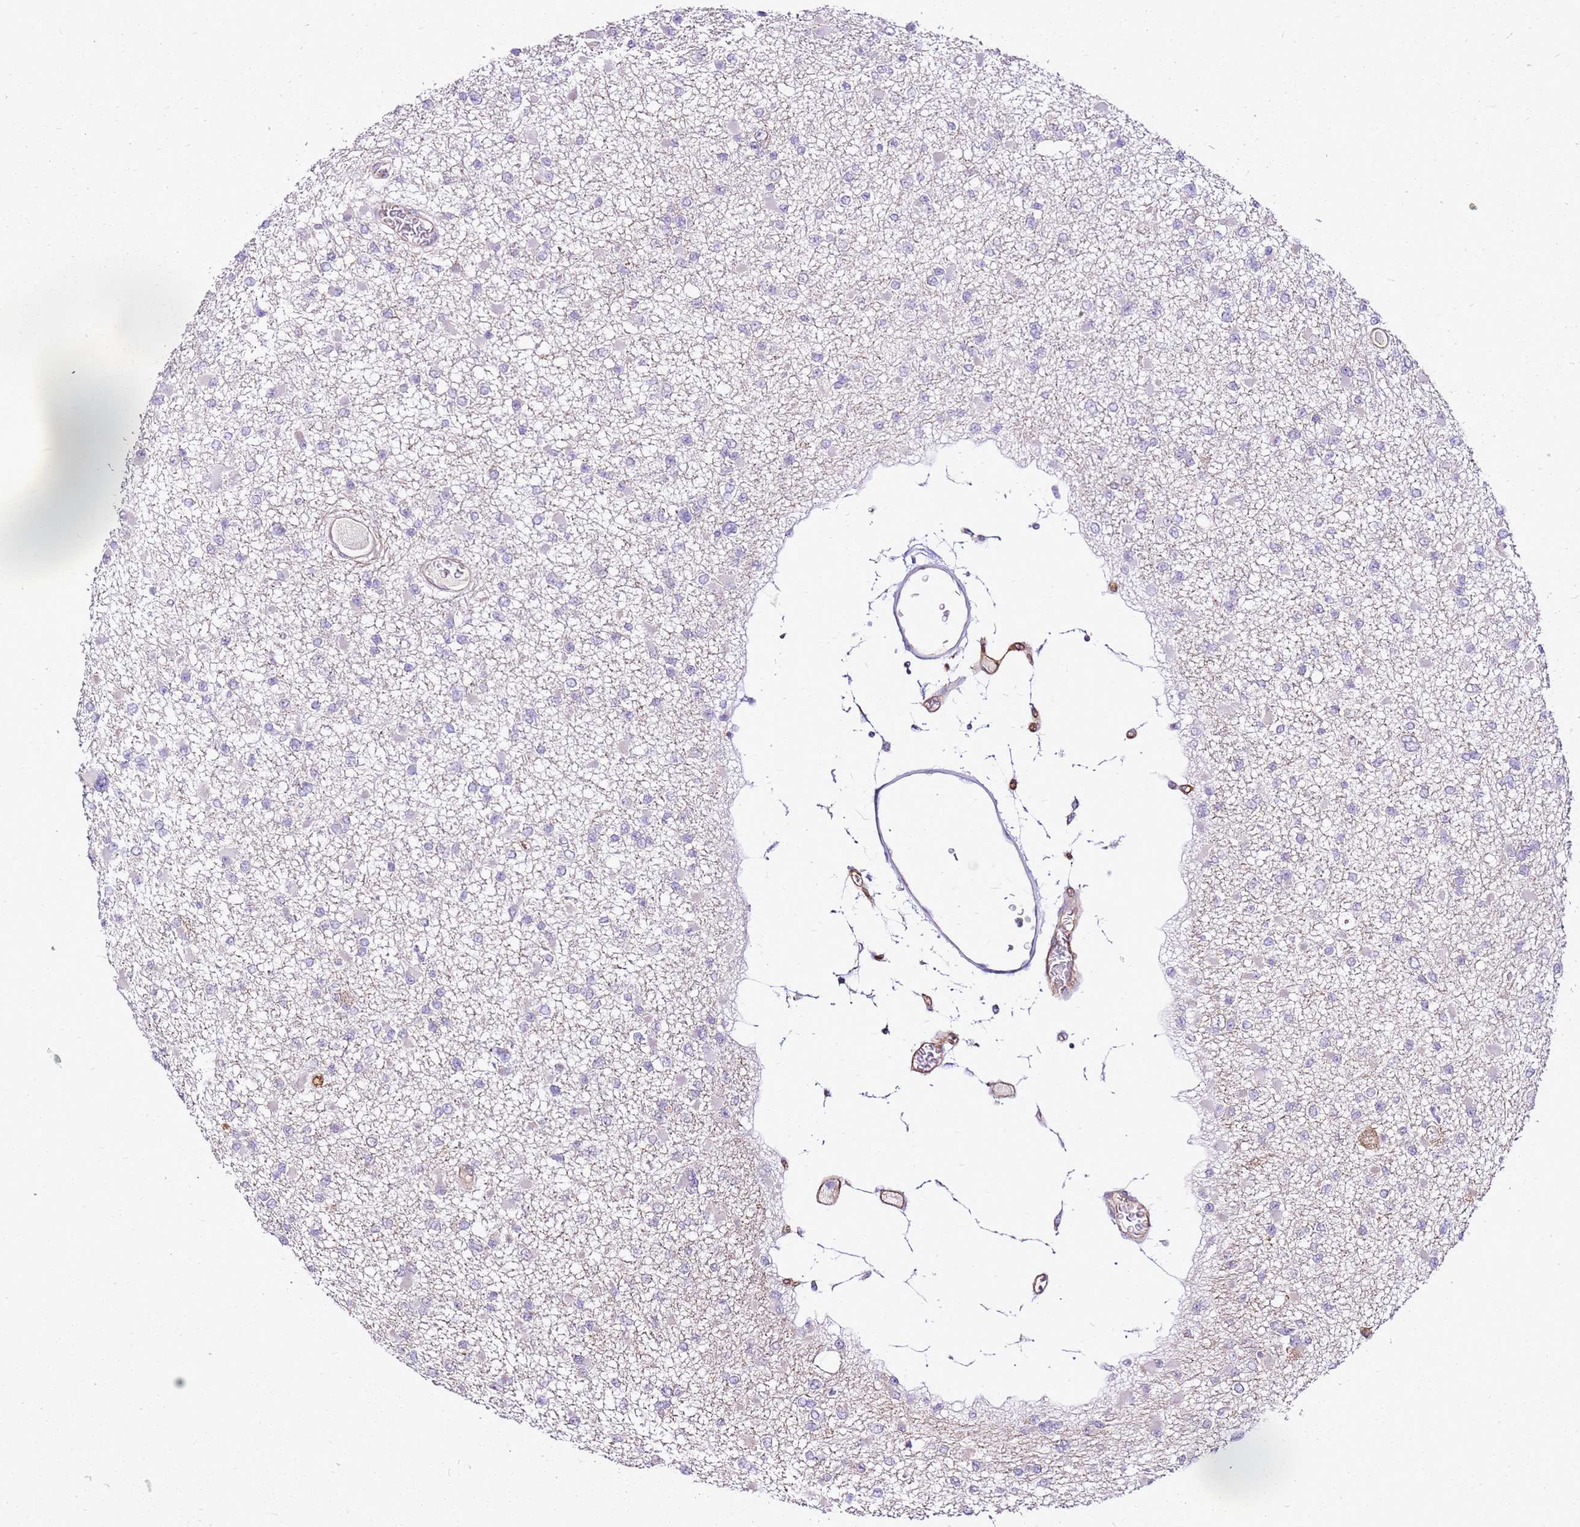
{"staining": {"intensity": "negative", "quantity": "none", "location": "none"}, "tissue": "glioma", "cell_type": "Tumor cells", "image_type": "cancer", "snomed": [{"axis": "morphology", "description": "Glioma, malignant, Low grade"}, {"axis": "topography", "description": "Brain"}], "caption": "Immunohistochemistry (IHC) of glioma displays no staining in tumor cells. Brightfield microscopy of IHC stained with DAB (3,3'-diaminobenzidine) (brown) and hematoxylin (blue), captured at high magnification.", "gene": "SLC38A5", "patient": {"sex": "female", "age": 22}}